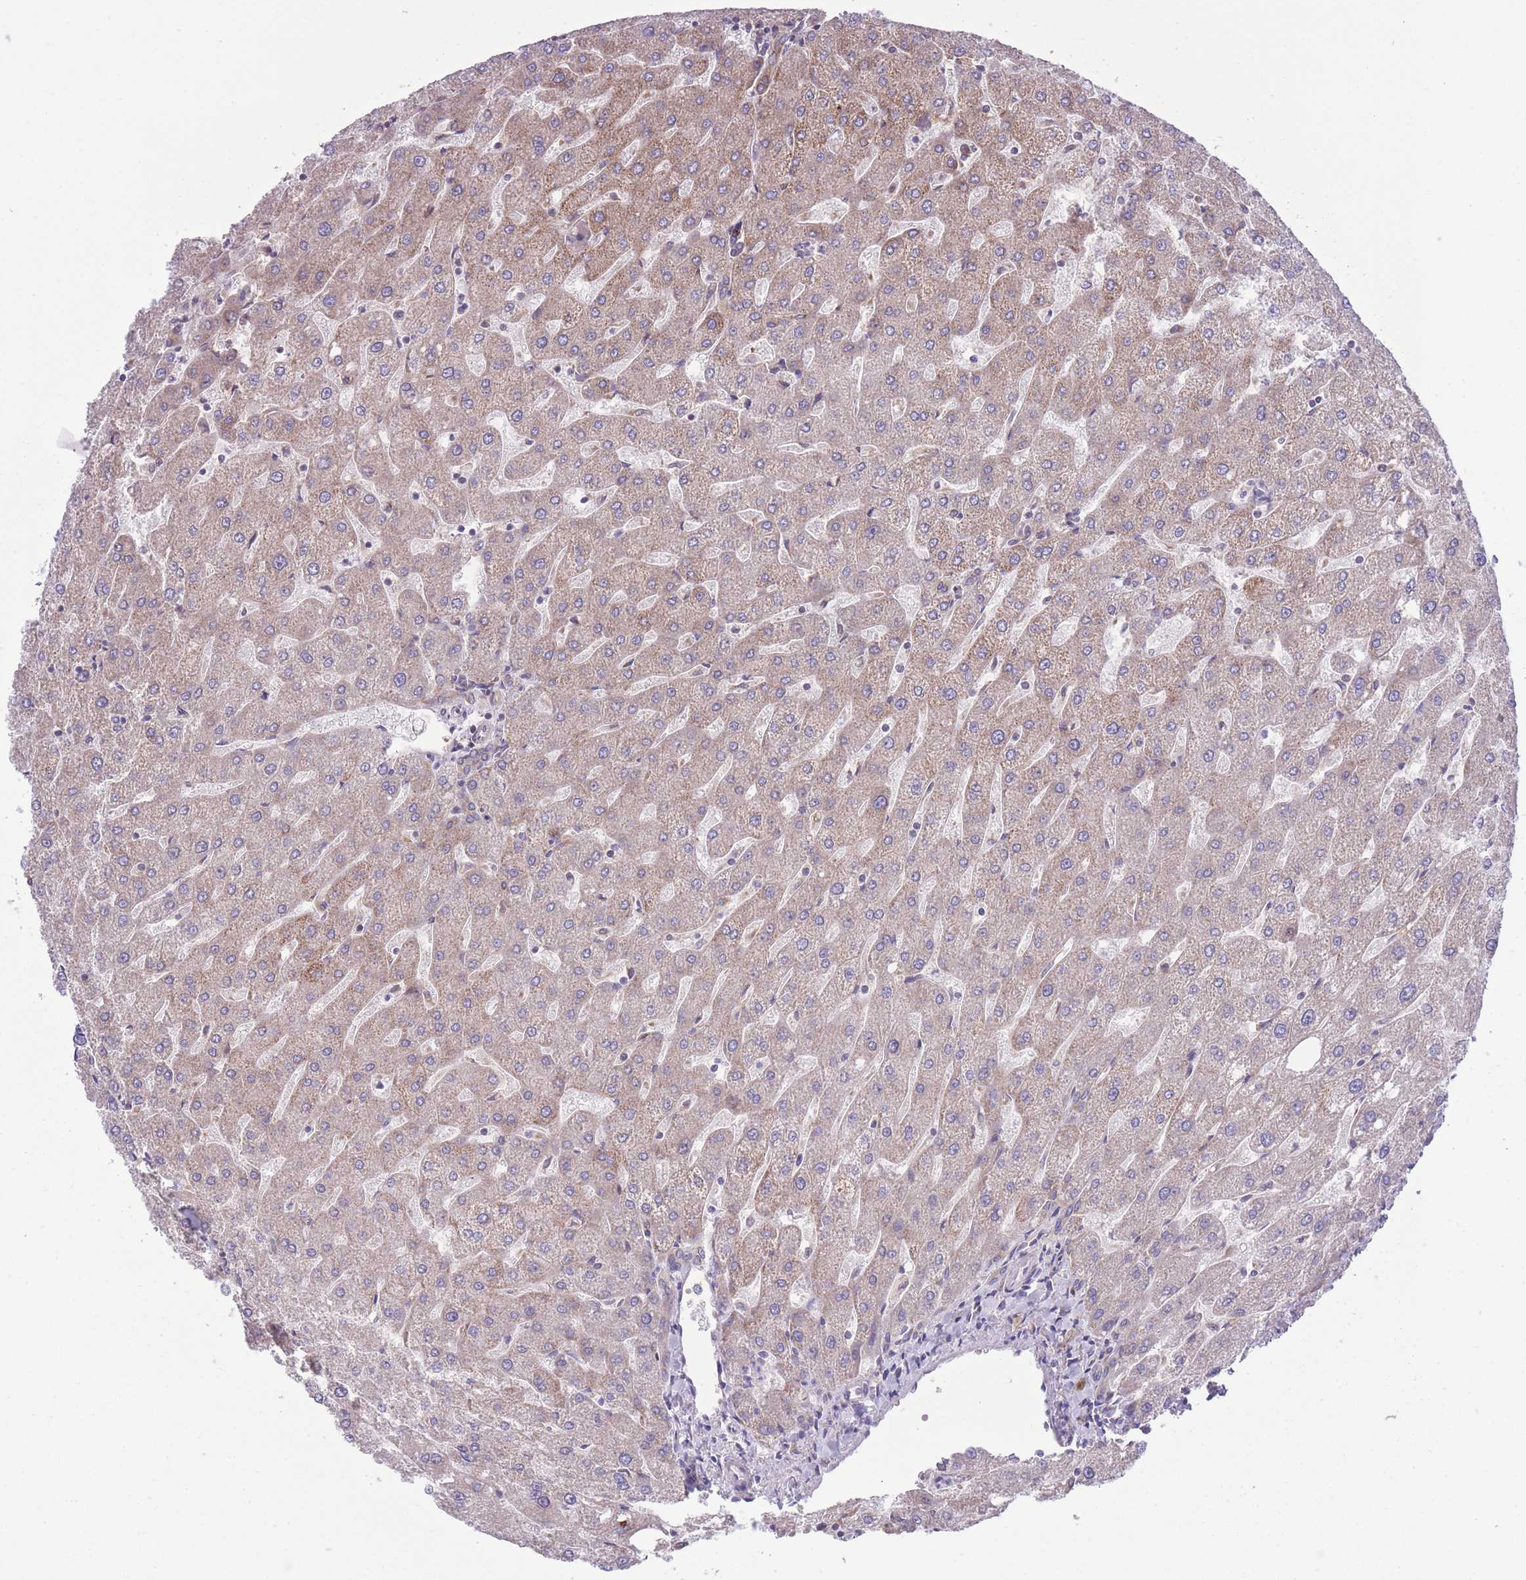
{"staining": {"intensity": "negative", "quantity": "none", "location": "none"}, "tissue": "liver", "cell_type": "Cholangiocytes", "image_type": "normal", "snomed": [{"axis": "morphology", "description": "Normal tissue, NOS"}, {"axis": "topography", "description": "Liver"}], "caption": "Immunohistochemical staining of benign human liver displays no significant expression in cholangiocytes.", "gene": "CCT6A", "patient": {"sex": "male", "age": 67}}